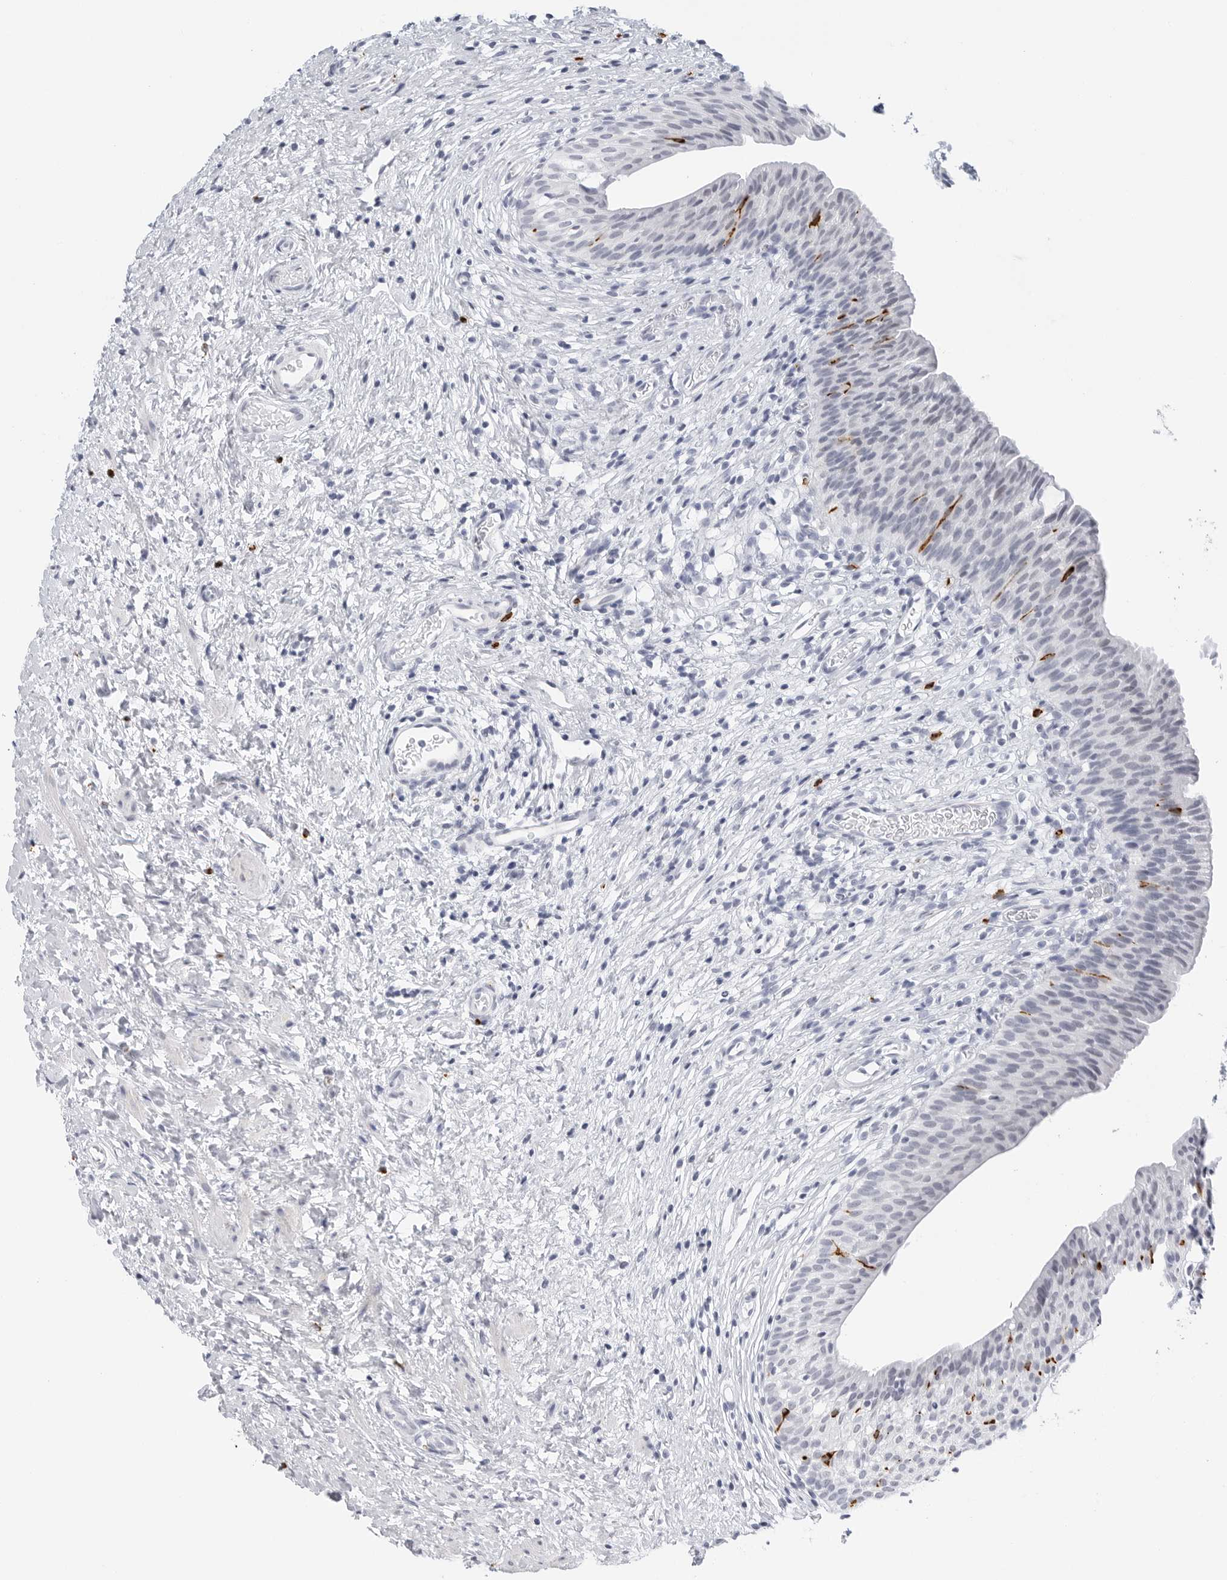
{"staining": {"intensity": "negative", "quantity": "none", "location": "none"}, "tissue": "urinary bladder", "cell_type": "Urothelial cells", "image_type": "normal", "snomed": [{"axis": "morphology", "description": "Normal tissue, NOS"}, {"axis": "topography", "description": "Urinary bladder"}], "caption": "High power microscopy histopathology image of an immunohistochemistry photomicrograph of benign urinary bladder, revealing no significant expression in urothelial cells.", "gene": "HSPB7", "patient": {"sex": "male", "age": 1}}